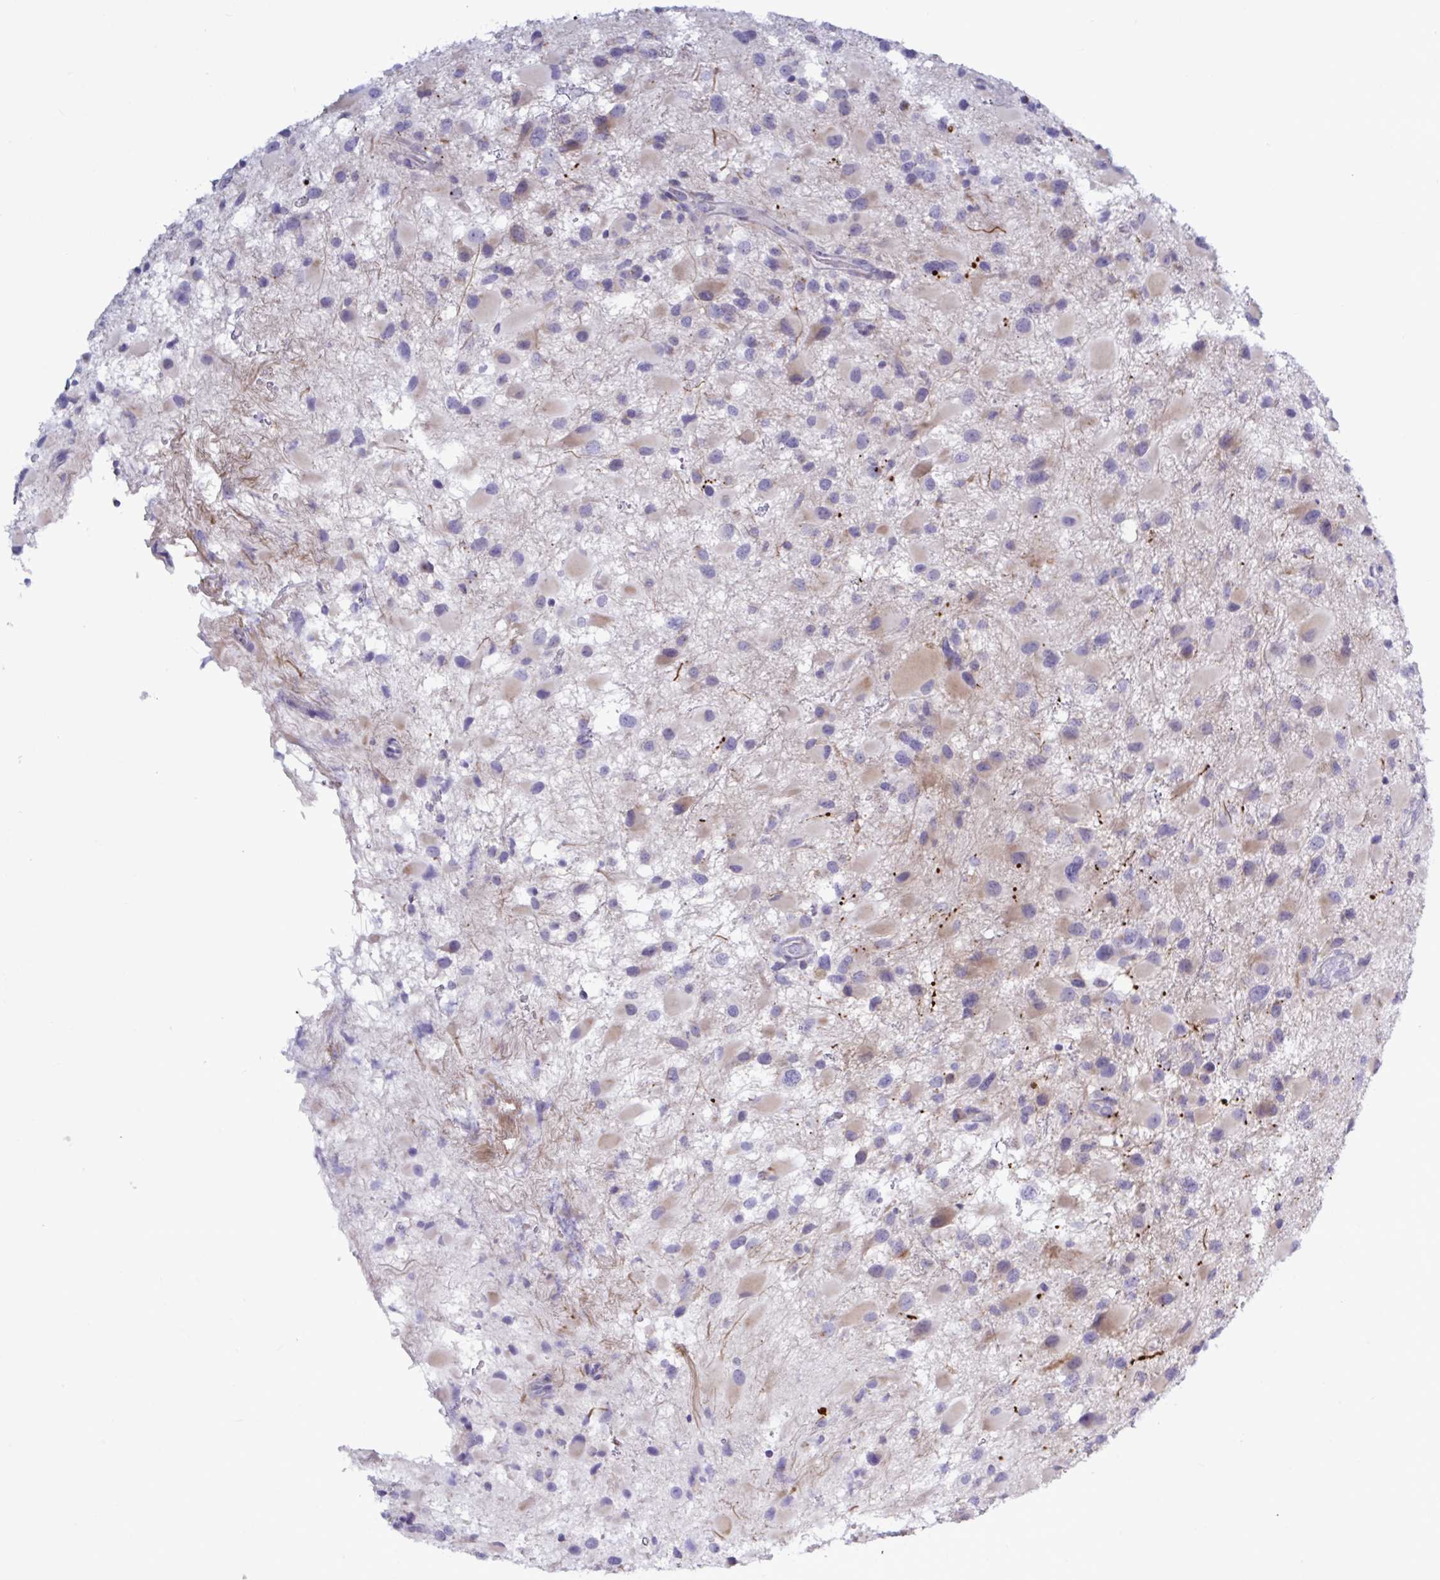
{"staining": {"intensity": "weak", "quantity": "<25%", "location": "cytoplasmic/membranous"}, "tissue": "glioma", "cell_type": "Tumor cells", "image_type": "cancer", "snomed": [{"axis": "morphology", "description": "Glioma, malignant, High grade"}, {"axis": "topography", "description": "Brain"}], "caption": "A micrograph of malignant high-grade glioma stained for a protein demonstrates no brown staining in tumor cells.", "gene": "ATG9A", "patient": {"sex": "female", "age": 40}}